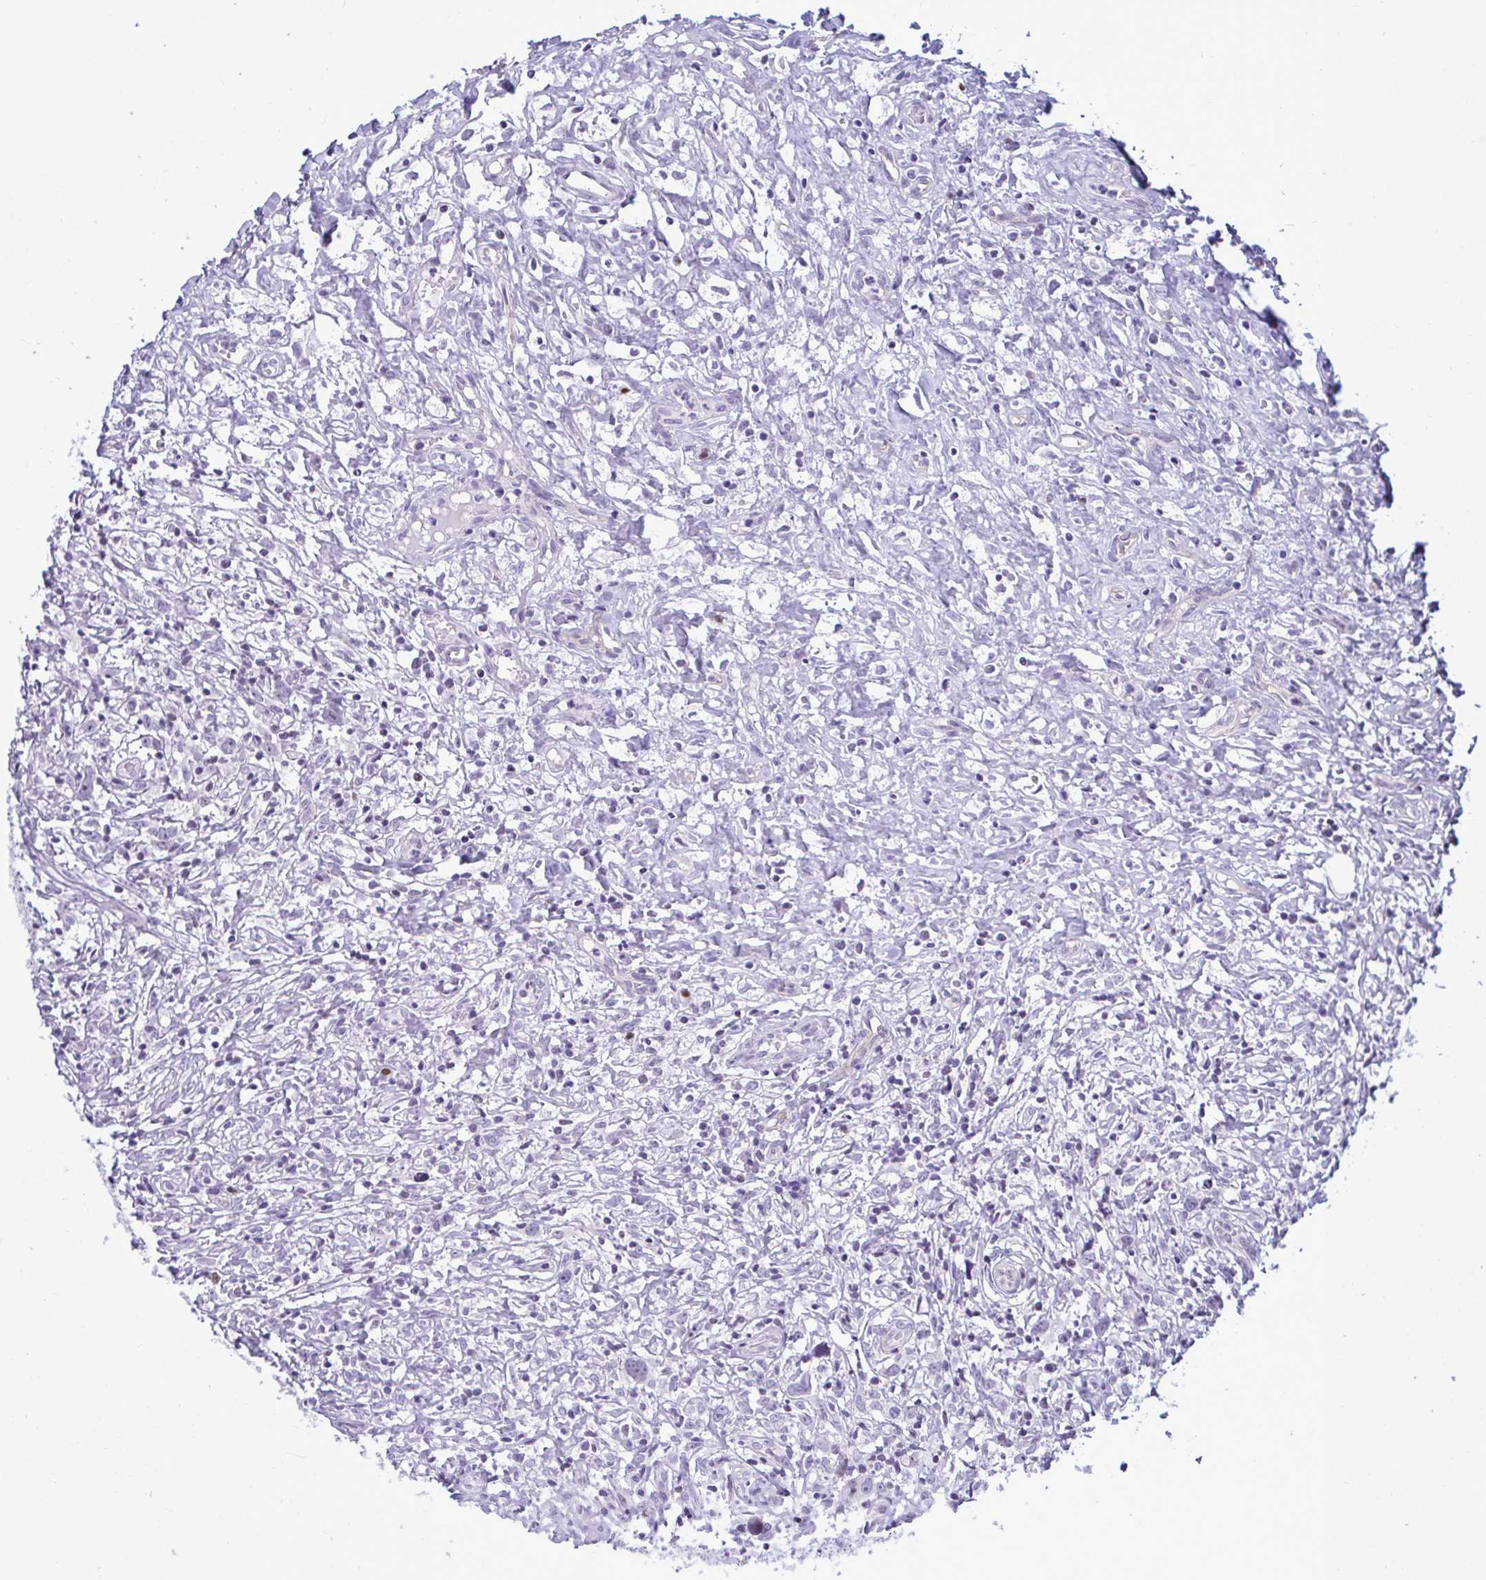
{"staining": {"intensity": "negative", "quantity": "none", "location": "none"}, "tissue": "lymphoma", "cell_type": "Tumor cells", "image_type": "cancer", "snomed": [{"axis": "morphology", "description": "Hodgkin's disease, NOS"}, {"axis": "topography", "description": "No Tissue"}], "caption": "Protein analysis of lymphoma demonstrates no significant staining in tumor cells.", "gene": "SLC25A51", "patient": {"sex": "female", "age": 21}}